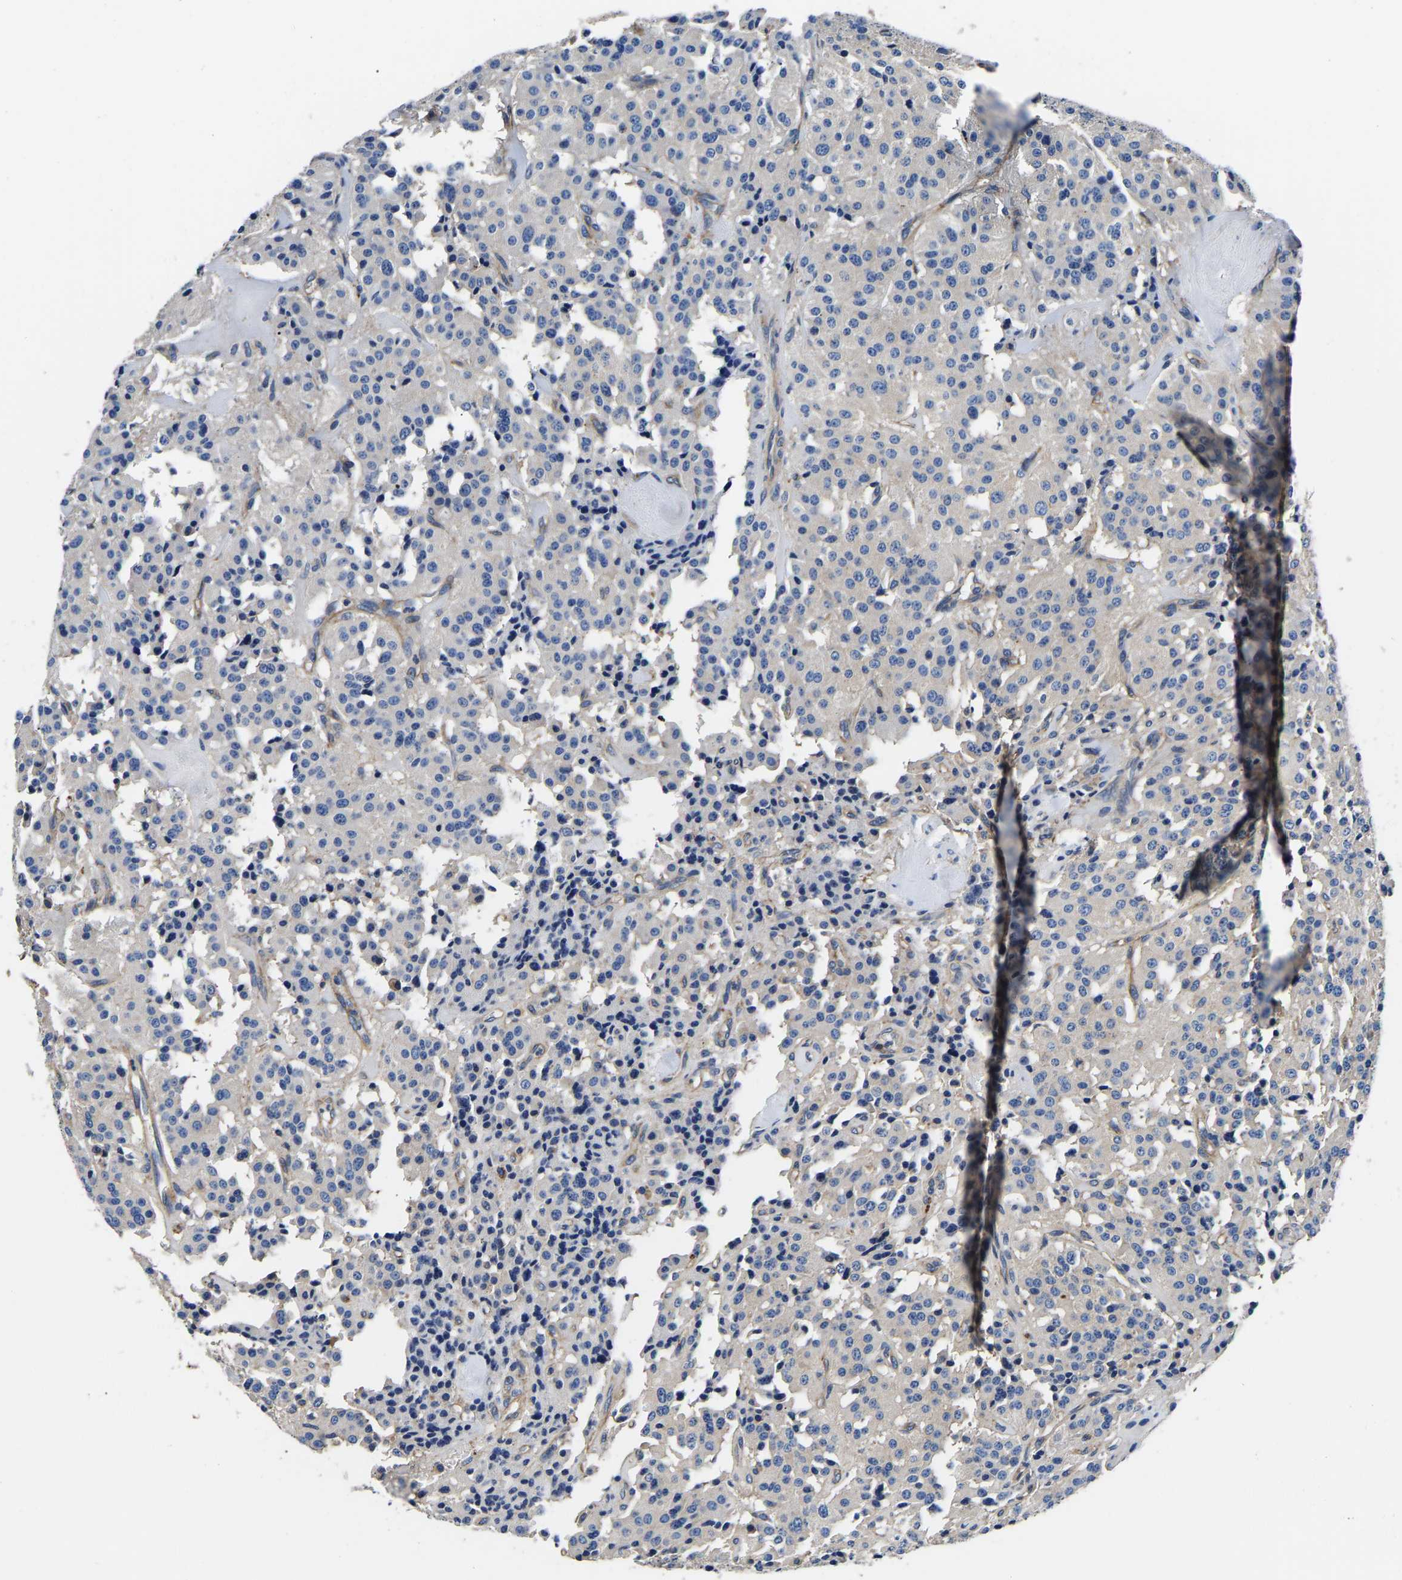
{"staining": {"intensity": "negative", "quantity": "none", "location": "none"}, "tissue": "carcinoid", "cell_type": "Tumor cells", "image_type": "cancer", "snomed": [{"axis": "morphology", "description": "Carcinoid, malignant, NOS"}, {"axis": "topography", "description": "Lung"}], "caption": "An image of human malignant carcinoid is negative for staining in tumor cells.", "gene": "SH3GLB1", "patient": {"sex": "male", "age": 30}}